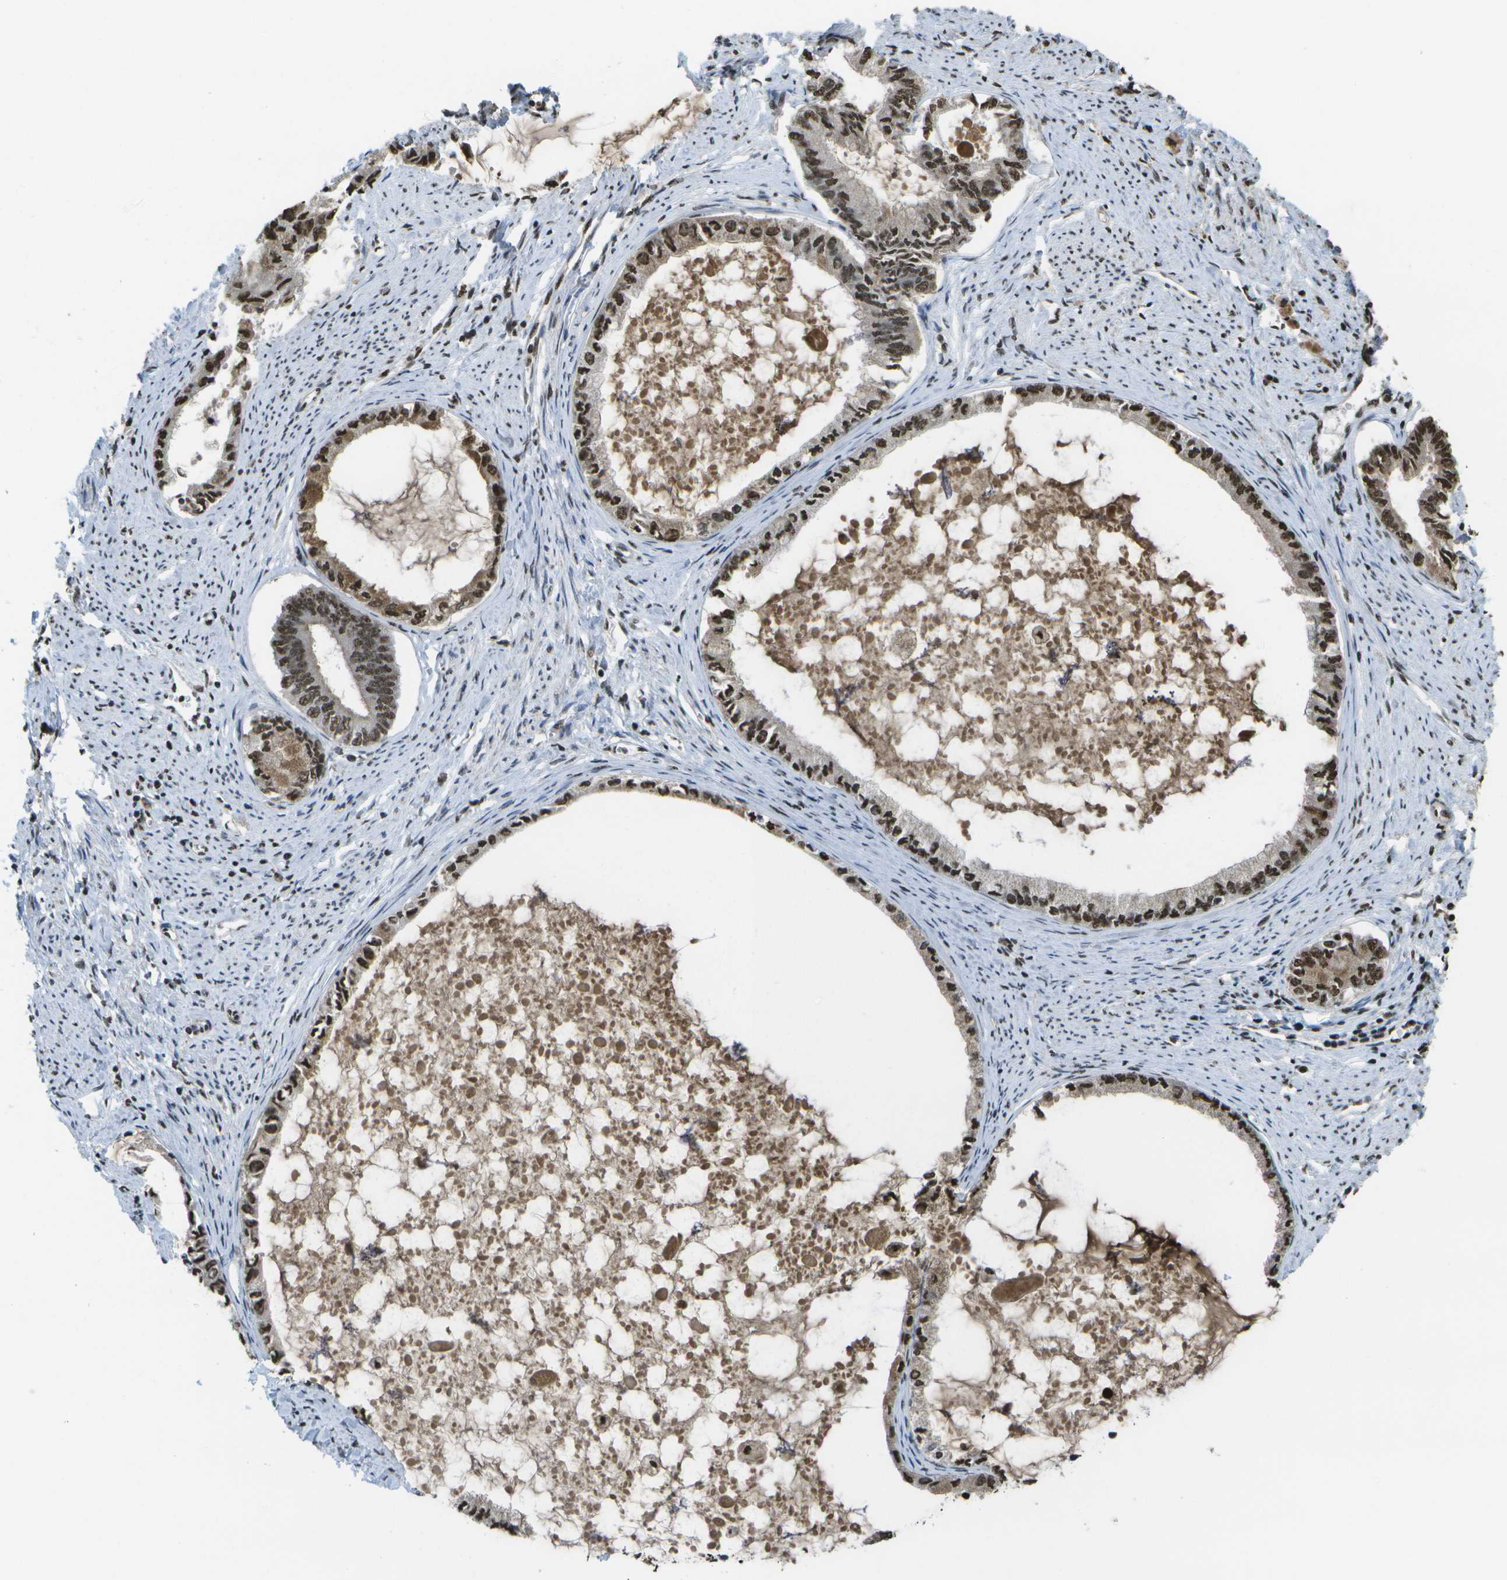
{"staining": {"intensity": "strong", "quantity": ">75%", "location": "nuclear"}, "tissue": "endometrial cancer", "cell_type": "Tumor cells", "image_type": "cancer", "snomed": [{"axis": "morphology", "description": "Adenocarcinoma, NOS"}, {"axis": "topography", "description": "Endometrium"}], "caption": "Immunohistochemistry histopathology image of neoplastic tissue: endometrial cancer (adenocarcinoma) stained using IHC shows high levels of strong protein expression localized specifically in the nuclear of tumor cells, appearing as a nuclear brown color.", "gene": "SPEN", "patient": {"sex": "female", "age": 86}}